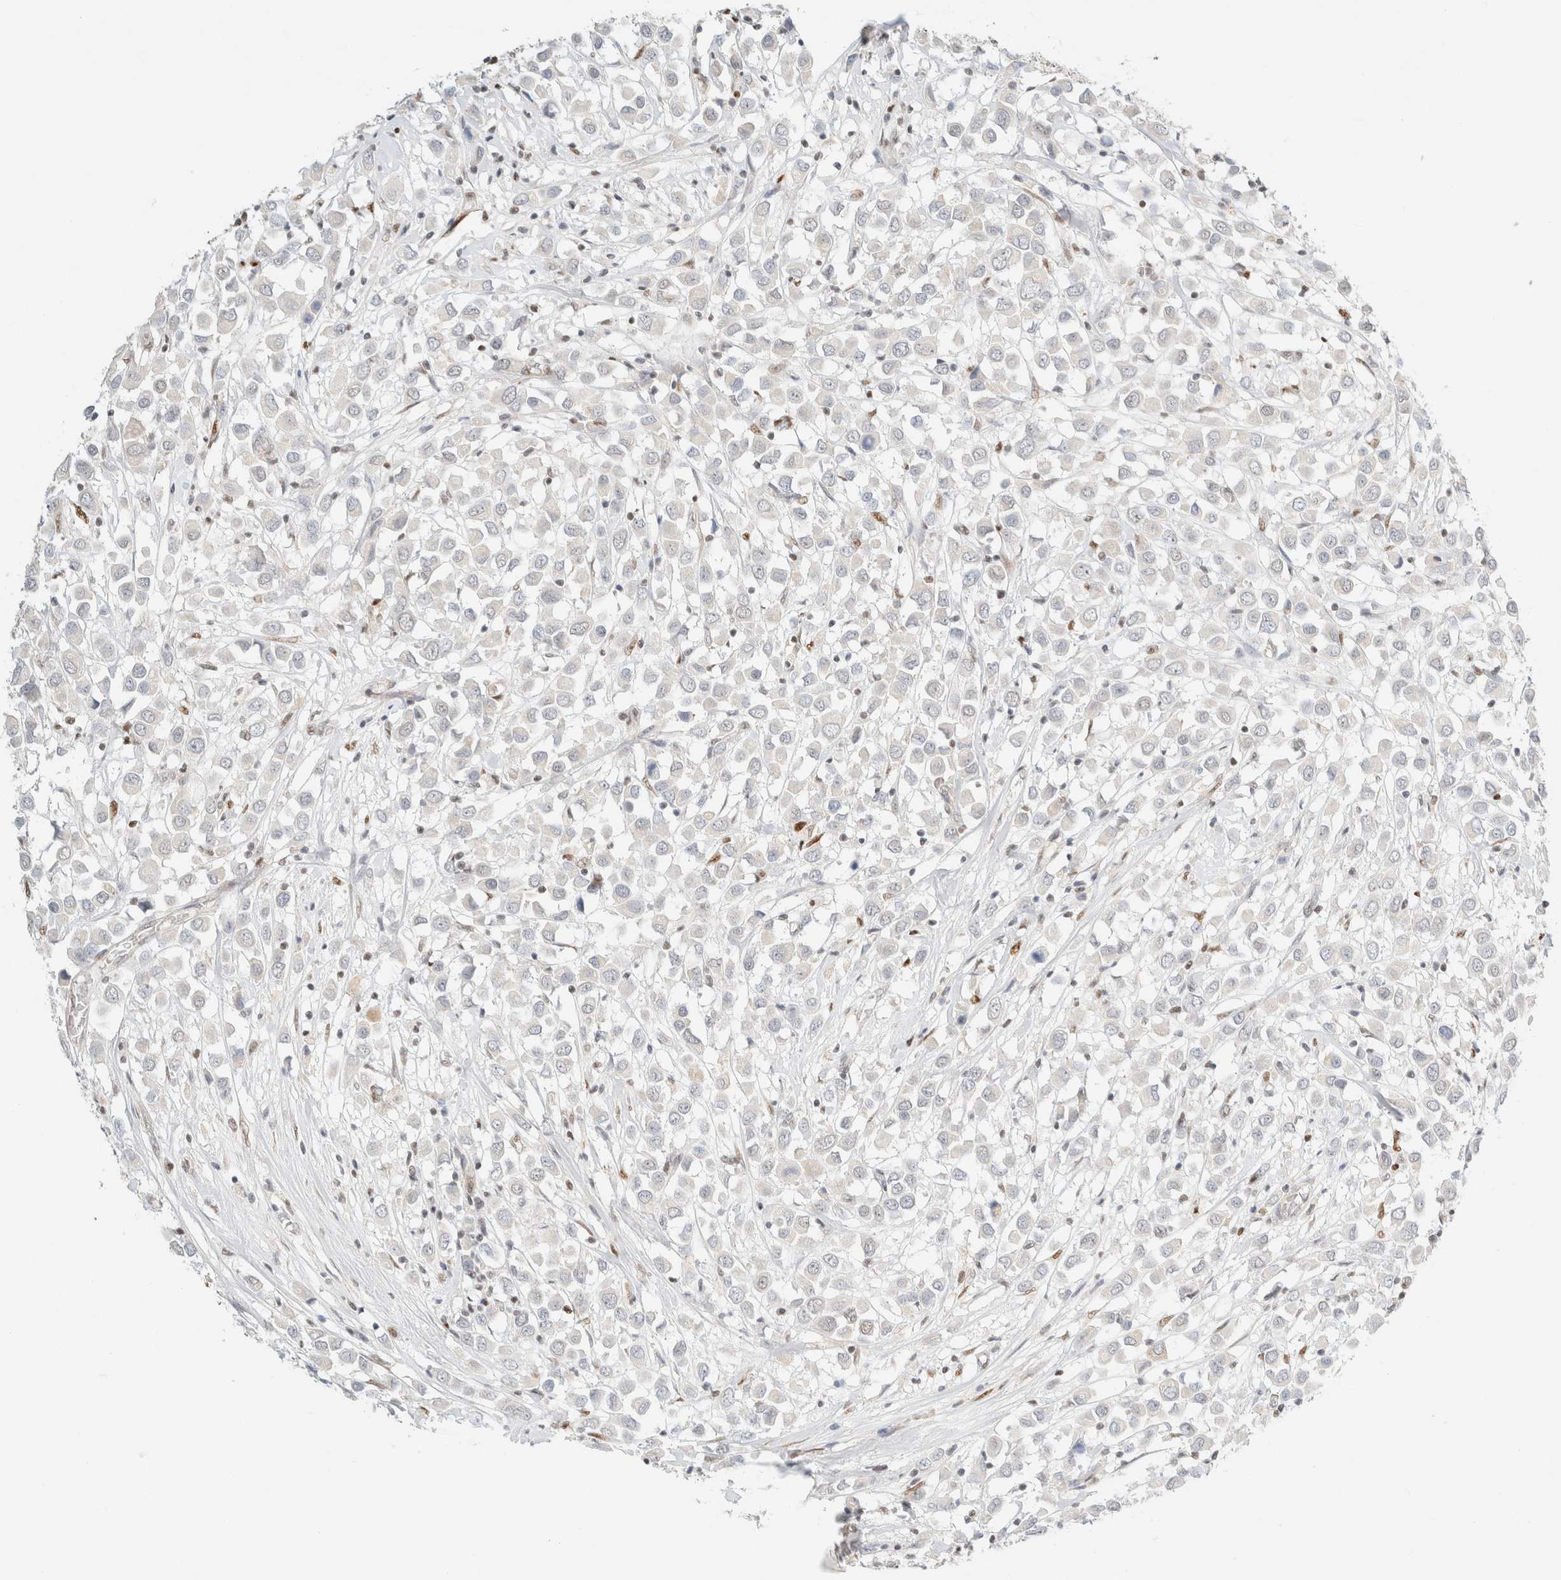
{"staining": {"intensity": "negative", "quantity": "none", "location": "none"}, "tissue": "breast cancer", "cell_type": "Tumor cells", "image_type": "cancer", "snomed": [{"axis": "morphology", "description": "Duct carcinoma"}, {"axis": "topography", "description": "Breast"}], "caption": "Photomicrograph shows no significant protein staining in tumor cells of breast infiltrating ductal carcinoma.", "gene": "DDB2", "patient": {"sex": "female", "age": 61}}